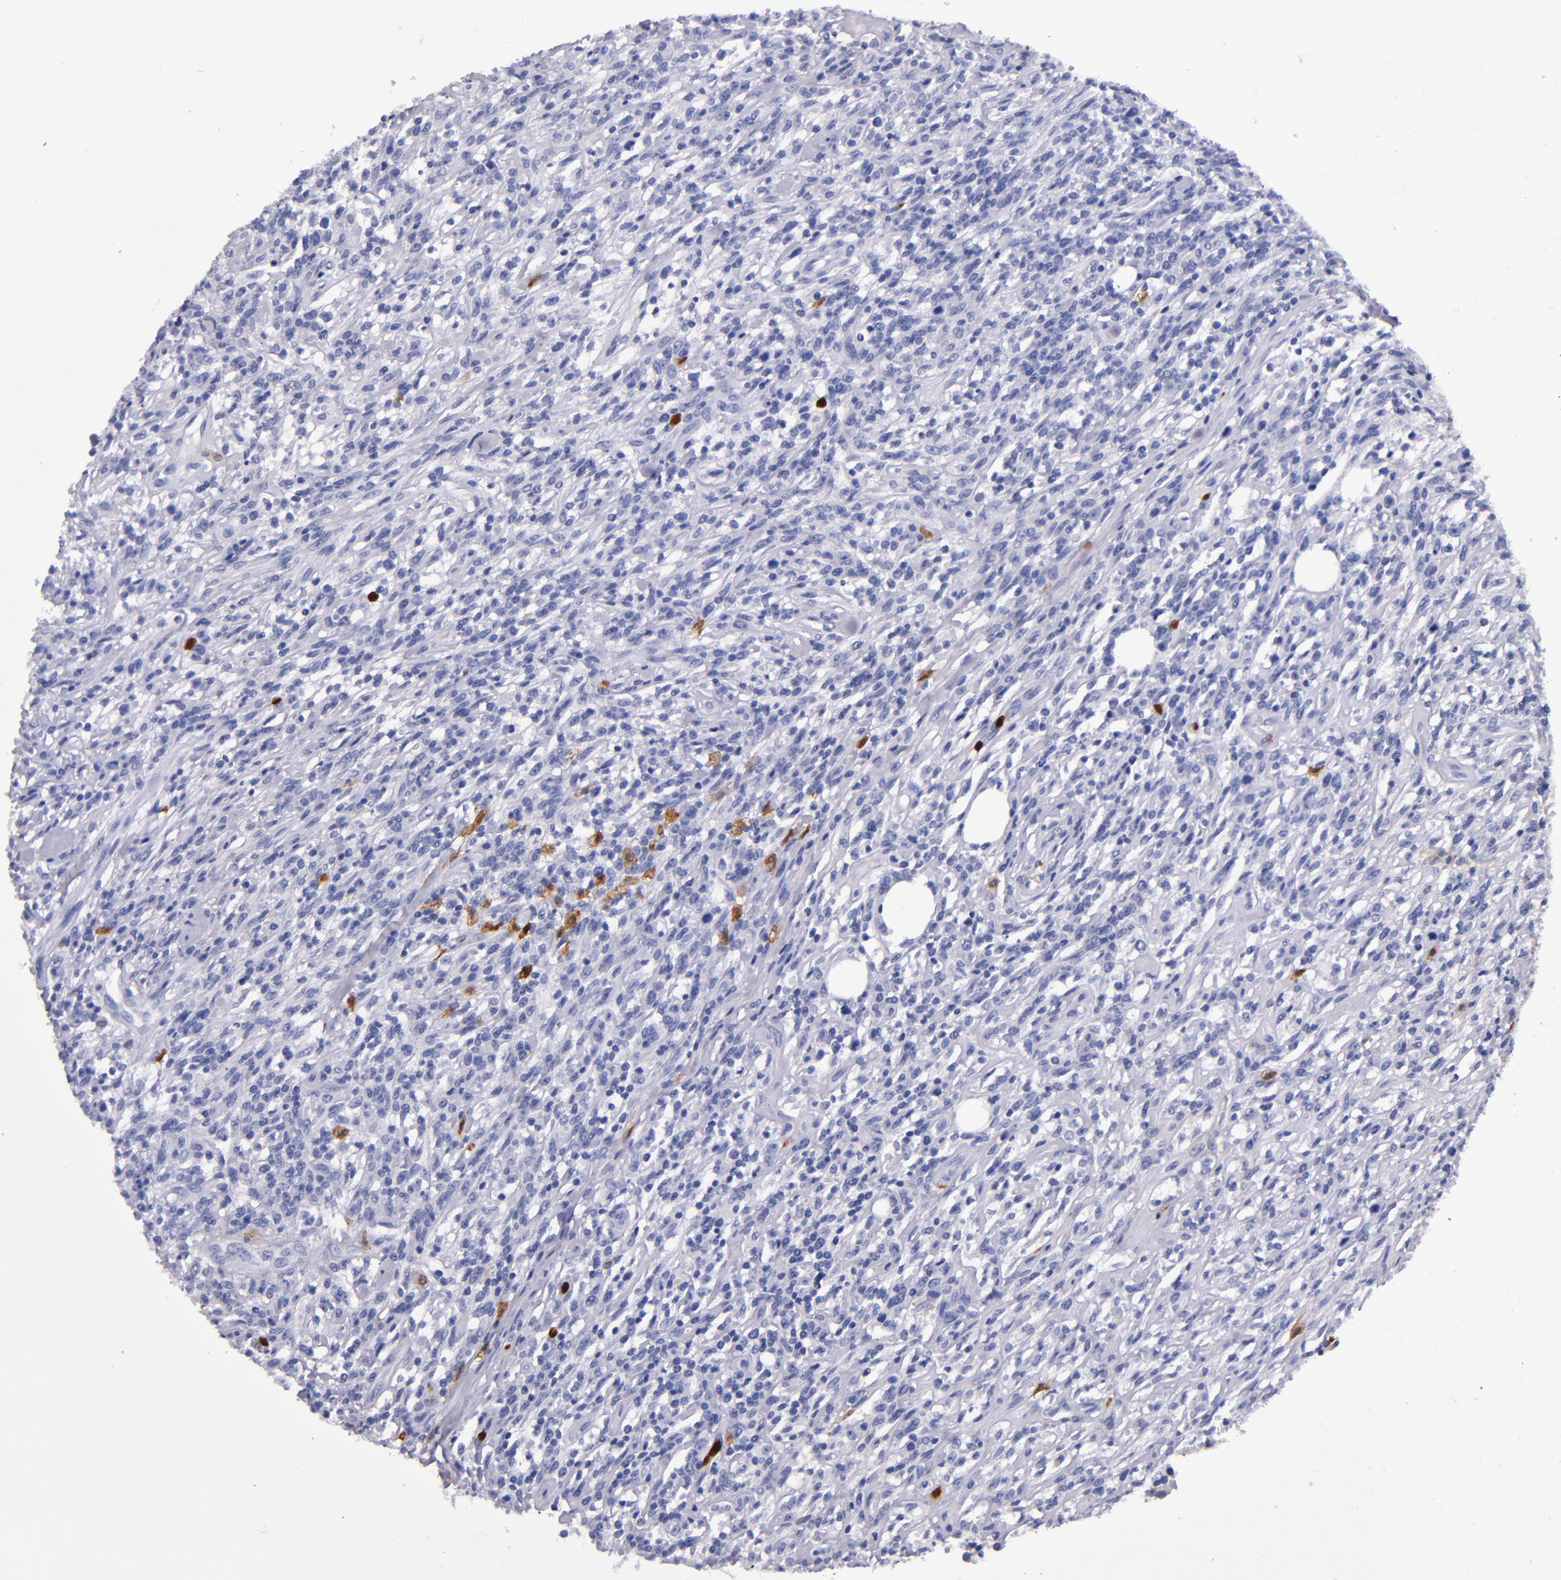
{"staining": {"intensity": "strong", "quantity": "<25%", "location": "cytoplasmic/membranous,nuclear"}, "tissue": "lymphoma", "cell_type": "Tumor cells", "image_type": "cancer", "snomed": [{"axis": "morphology", "description": "Malignant lymphoma, non-Hodgkin's type, High grade"}, {"axis": "topography", "description": "Lymph node"}], "caption": "High-grade malignant lymphoma, non-Hodgkin's type stained with a protein marker displays strong staining in tumor cells.", "gene": "S100A8", "patient": {"sex": "female", "age": 73}}